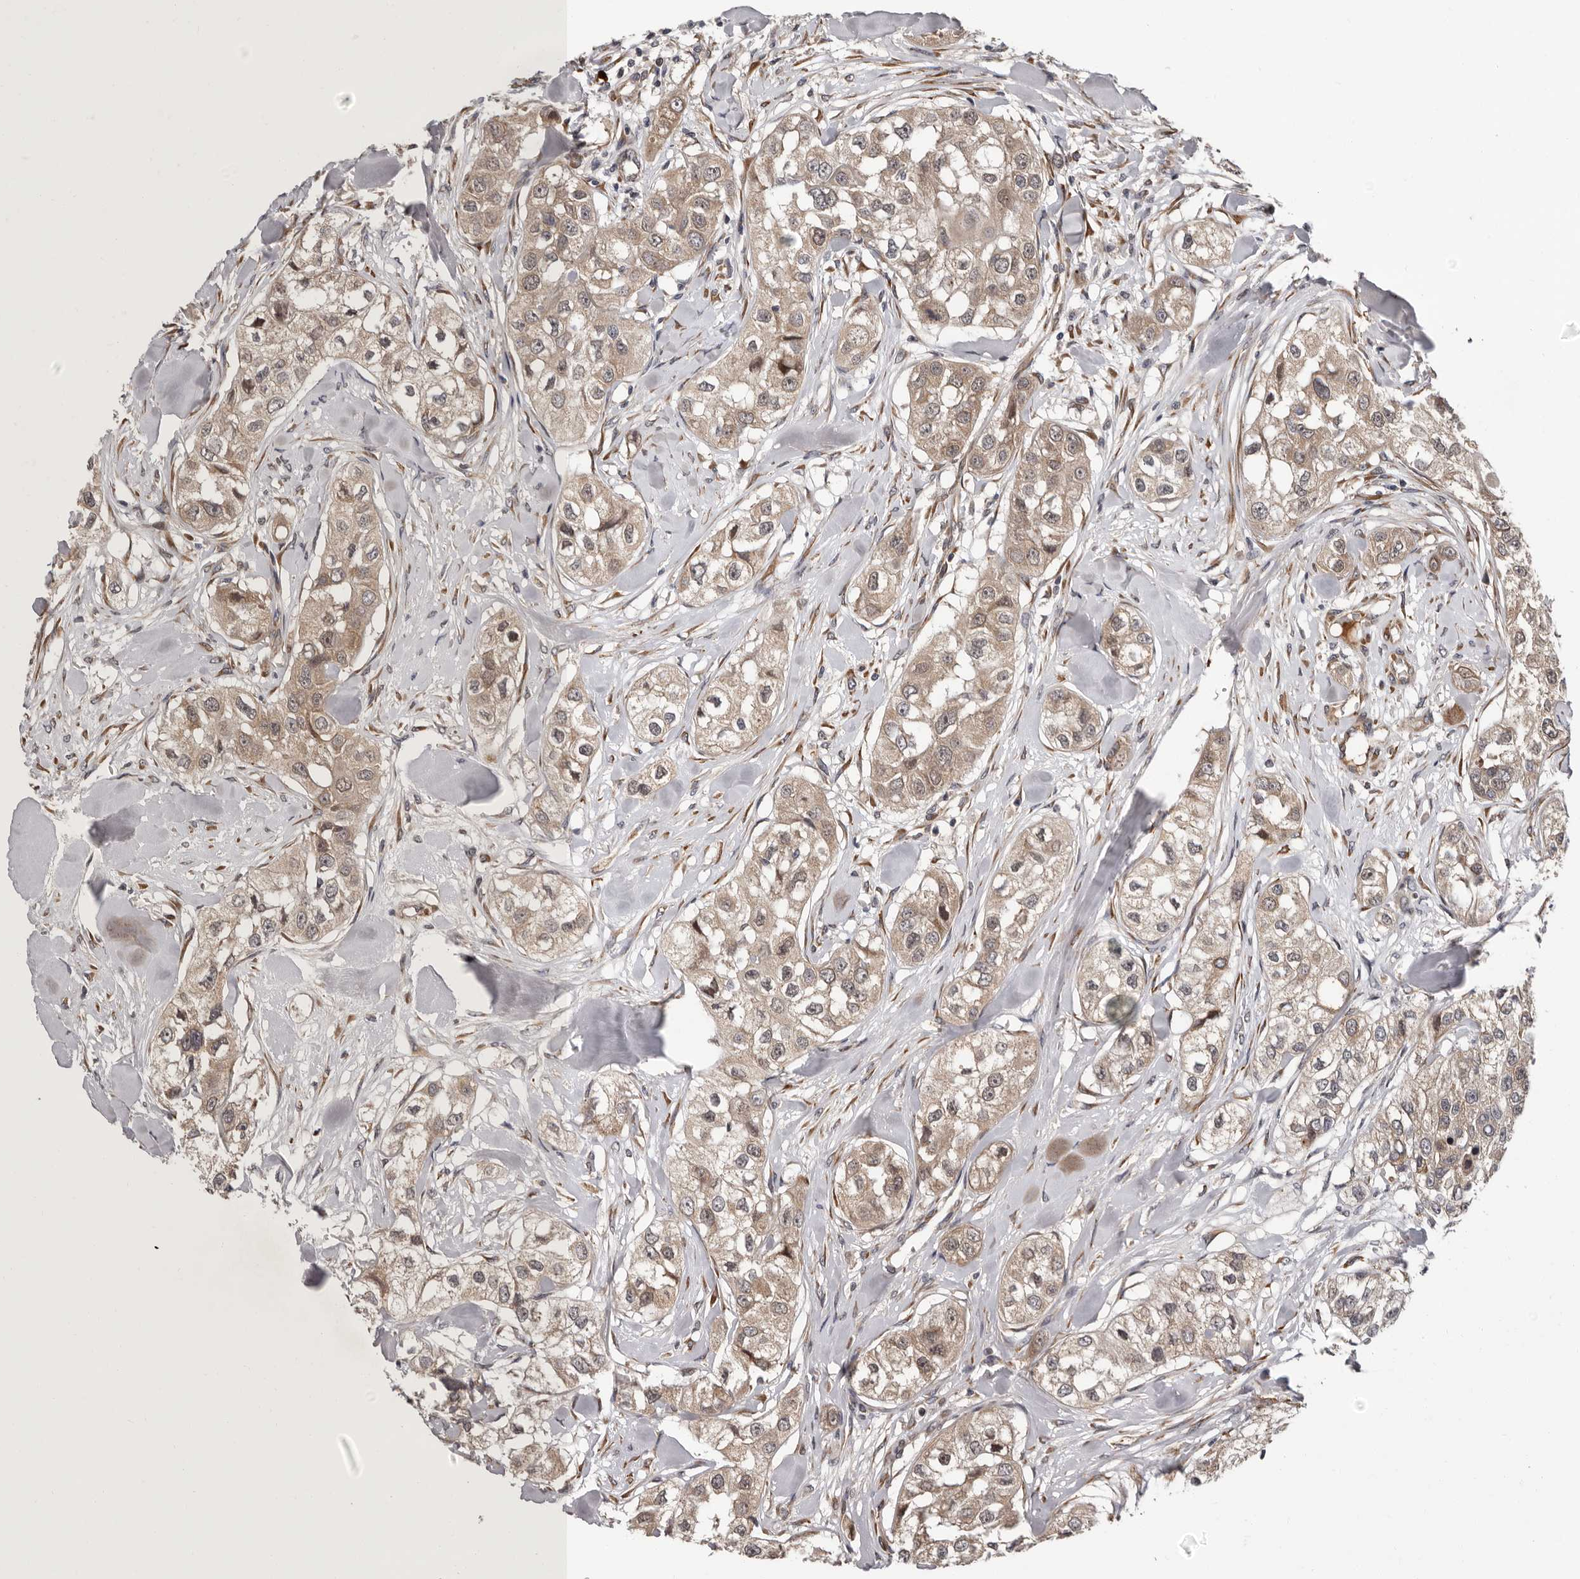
{"staining": {"intensity": "weak", "quantity": ">75%", "location": "cytoplasmic/membranous,nuclear"}, "tissue": "head and neck cancer", "cell_type": "Tumor cells", "image_type": "cancer", "snomed": [{"axis": "morphology", "description": "Normal tissue, NOS"}, {"axis": "morphology", "description": "Squamous cell carcinoma, NOS"}, {"axis": "topography", "description": "Skeletal muscle"}, {"axis": "topography", "description": "Head-Neck"}], "caption": "Head and neck squamous cell carcinoma stained with a brown dye reveals weak cytoplasmic/membranous and nuclear positive staining in about >75% of tumor cells.", "gene": "MED8", "patient": {"sex": "male", "age": 51}}